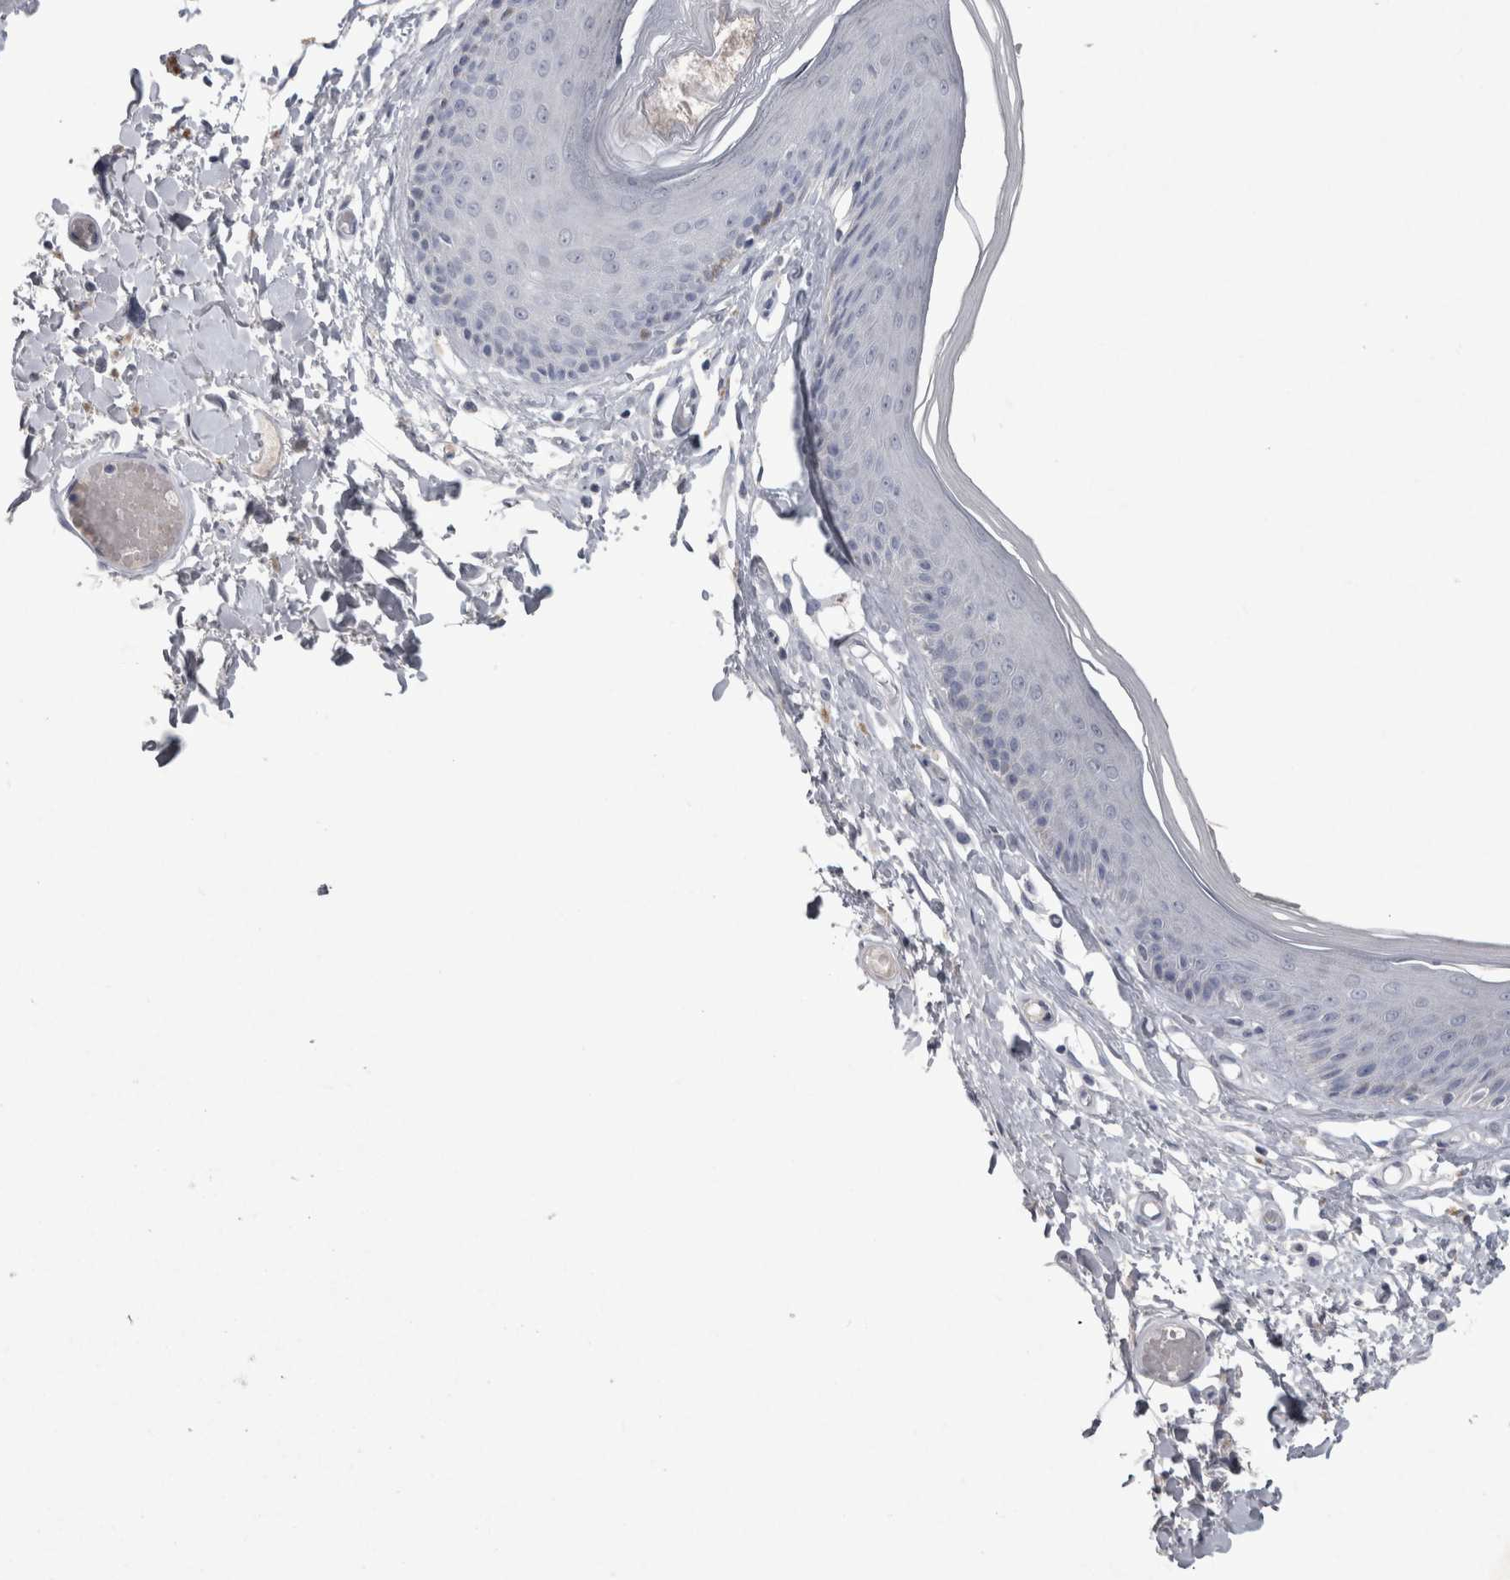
{"staining": {"intensity": "negative", "quantity": "none", "location": "none"}, "tissue": "skin", "cell_type": "Epidermal cells", "image_type": "normal", "snomed": [{"axis": "morphology", "description": "Normal tissue, NOS"}, {"axis": "topography", "description": "Vulva"}], "caption": "A histopathology image of human skin is negative for staining in epidermal cells. Brightfield microscopy of IHC stained with DAB (3,3'-diaminobenzidine) (brown) and hematoxylin (blue), captured at high magnification.", "gene": "PDX1", "patient": {"sex": "female", "age": 73}}